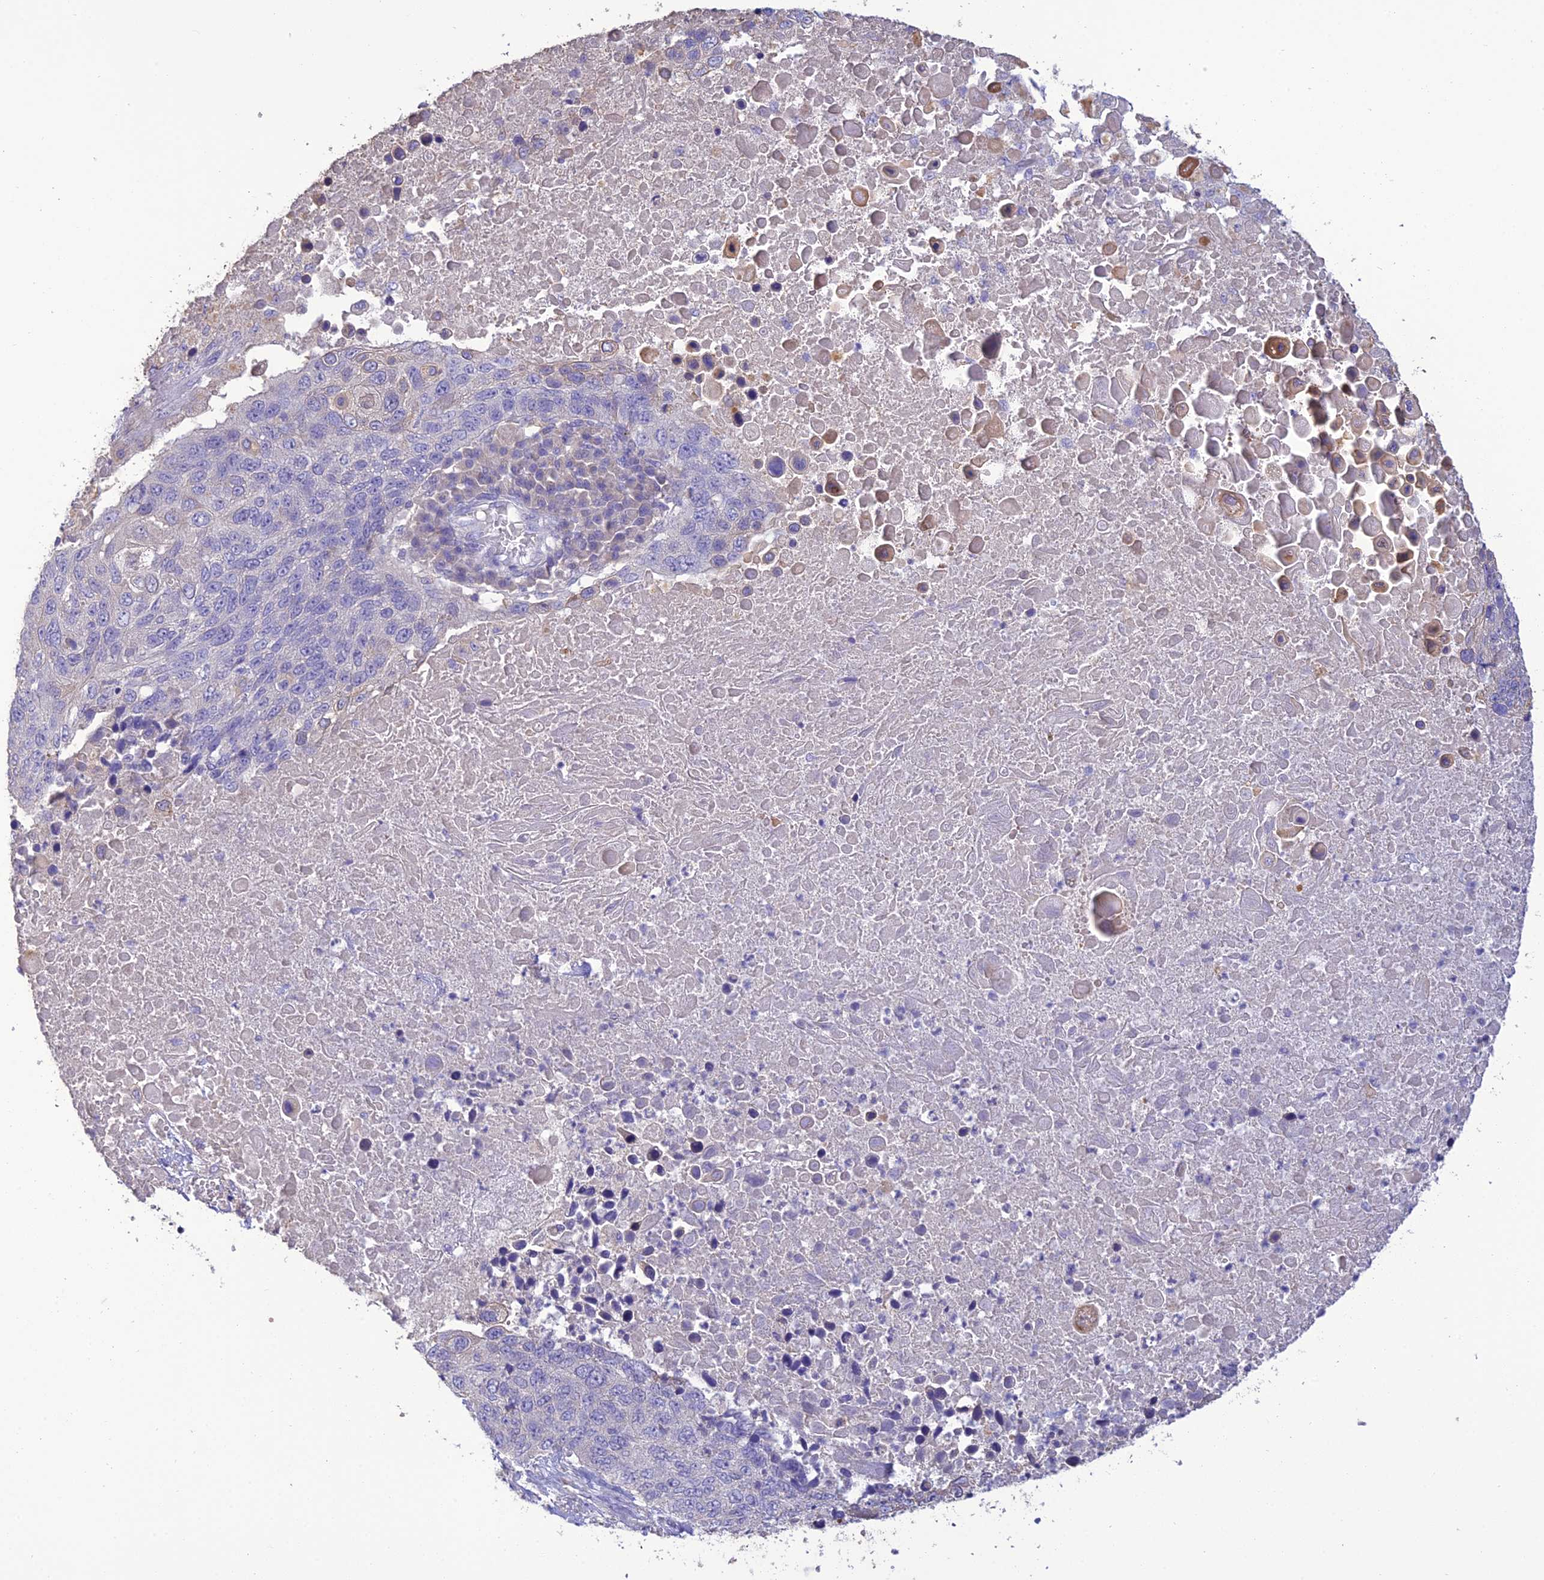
{"staining": {"intensity": "negative", "quantity": "none", "location": "none"}, "tissue": "lung cancer", "cell_type": "Tumor cells", "image_type": "cancer", "snomed": [{"axis": "morphology", "description": "Normal tissue, NOS"}, {"axis": "morphology", "description": "Squamous cell carcinoma, NOS"}, {"axis": "topography", "description": "Lymph node"}, {"axis": "topography", "description": "Lung"}], "caption": "The photomicrograph exhibits no significant positivity in tumor cells of lung squamous cell carcinoma.", "gene": "SFT2D2", "patient": {"sex": "male", "age": 66}}